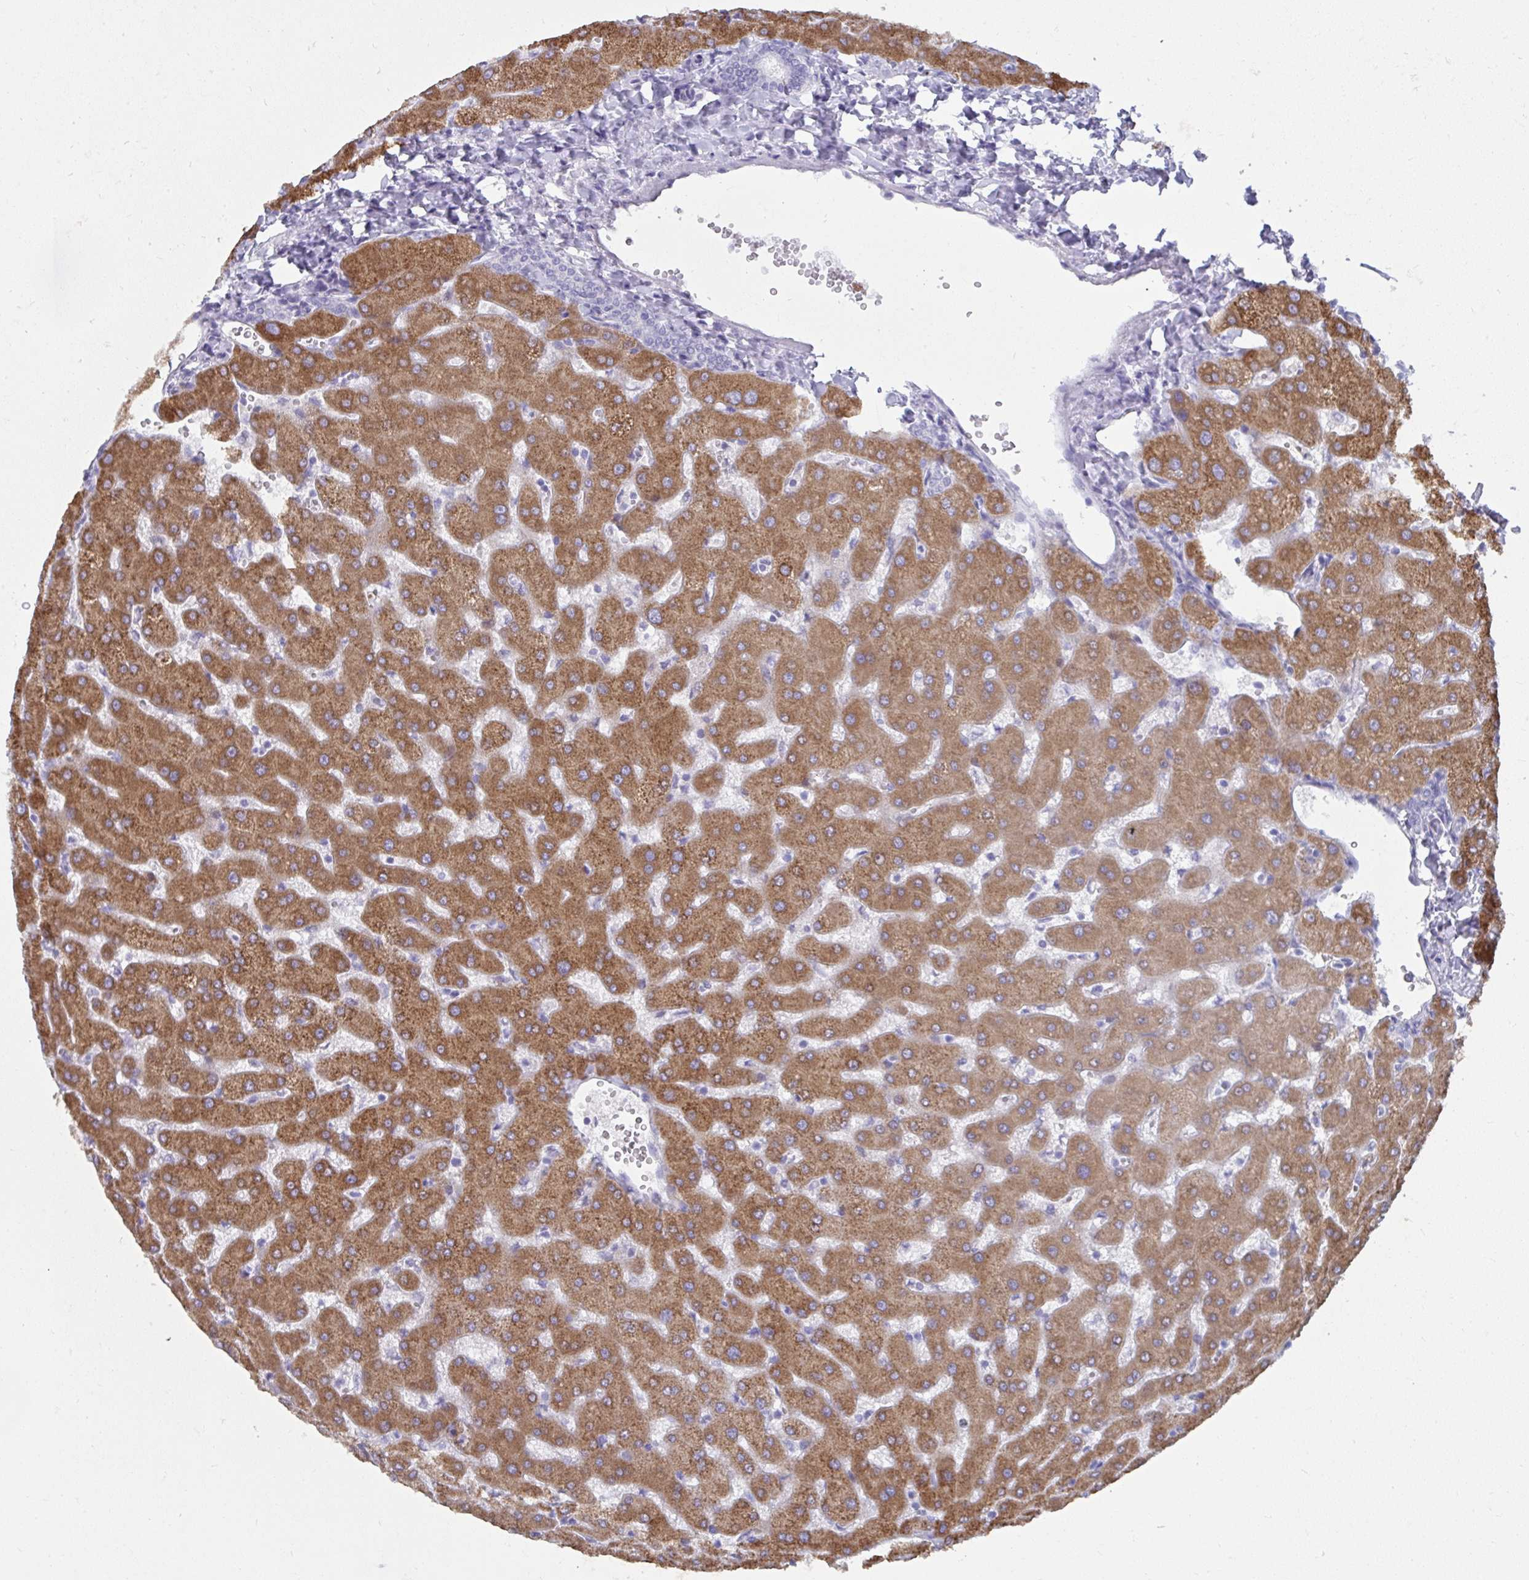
{"staining": {"intensity": "negative", "quantity": "none", "location": "none"}, "tissue": "liver", "cell_type": "Cholangiocytes", "image_type": "normal", "snomed": [{"axis": "morphology", "description": "Normal tissue, NOS"}, {"axis": "topography", "description": "Liver"}], "caption": "There is no significant positivity in cholangiocytes of liver. (Immunohistochemistry, brightfield microscopy, high magnification).", "gene": "UGT3A2", "patient": {"sex": "female", "age": 63}}